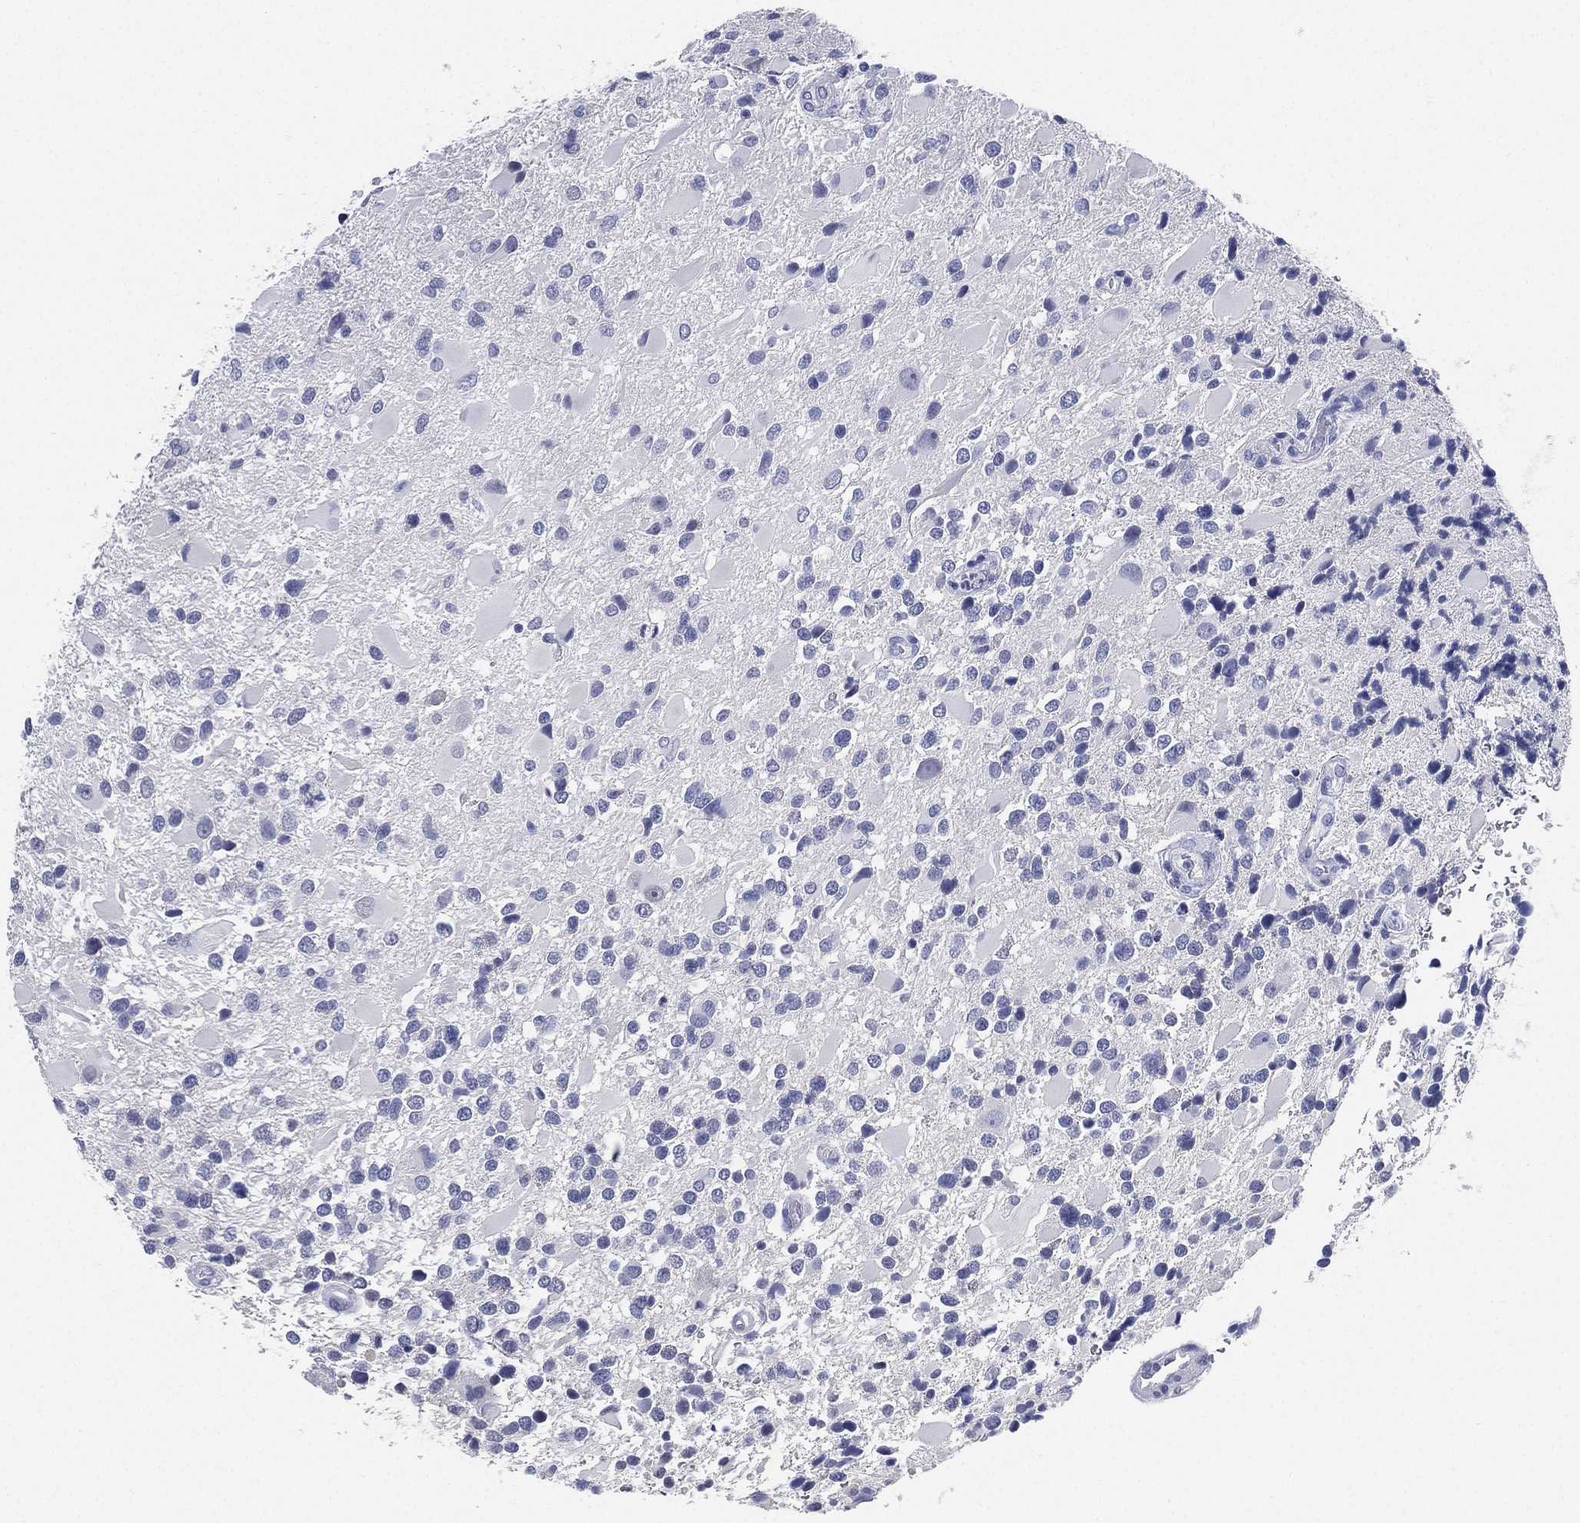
{"staining": {"intensity": "negative", "quantity": "none", "location": "none"}, "tissue": "glioma", "cell_type": "Tumor cells", "image_type": "cancer", "snomed": [{"axis": "morphology", "description": "Glioma, malignant, Low grade"}, {"axis": "topography", "description": "Brain"}], "caption": "DAB immunohistochemical staining of low-grade glioma (malignant) shows no significant expression in tumor cells. (Immunohistochemistry (ihc), brightfield microscopy, high magnification).", "gene": "IYD", "patient": {"sex": "female", "age": 32}}